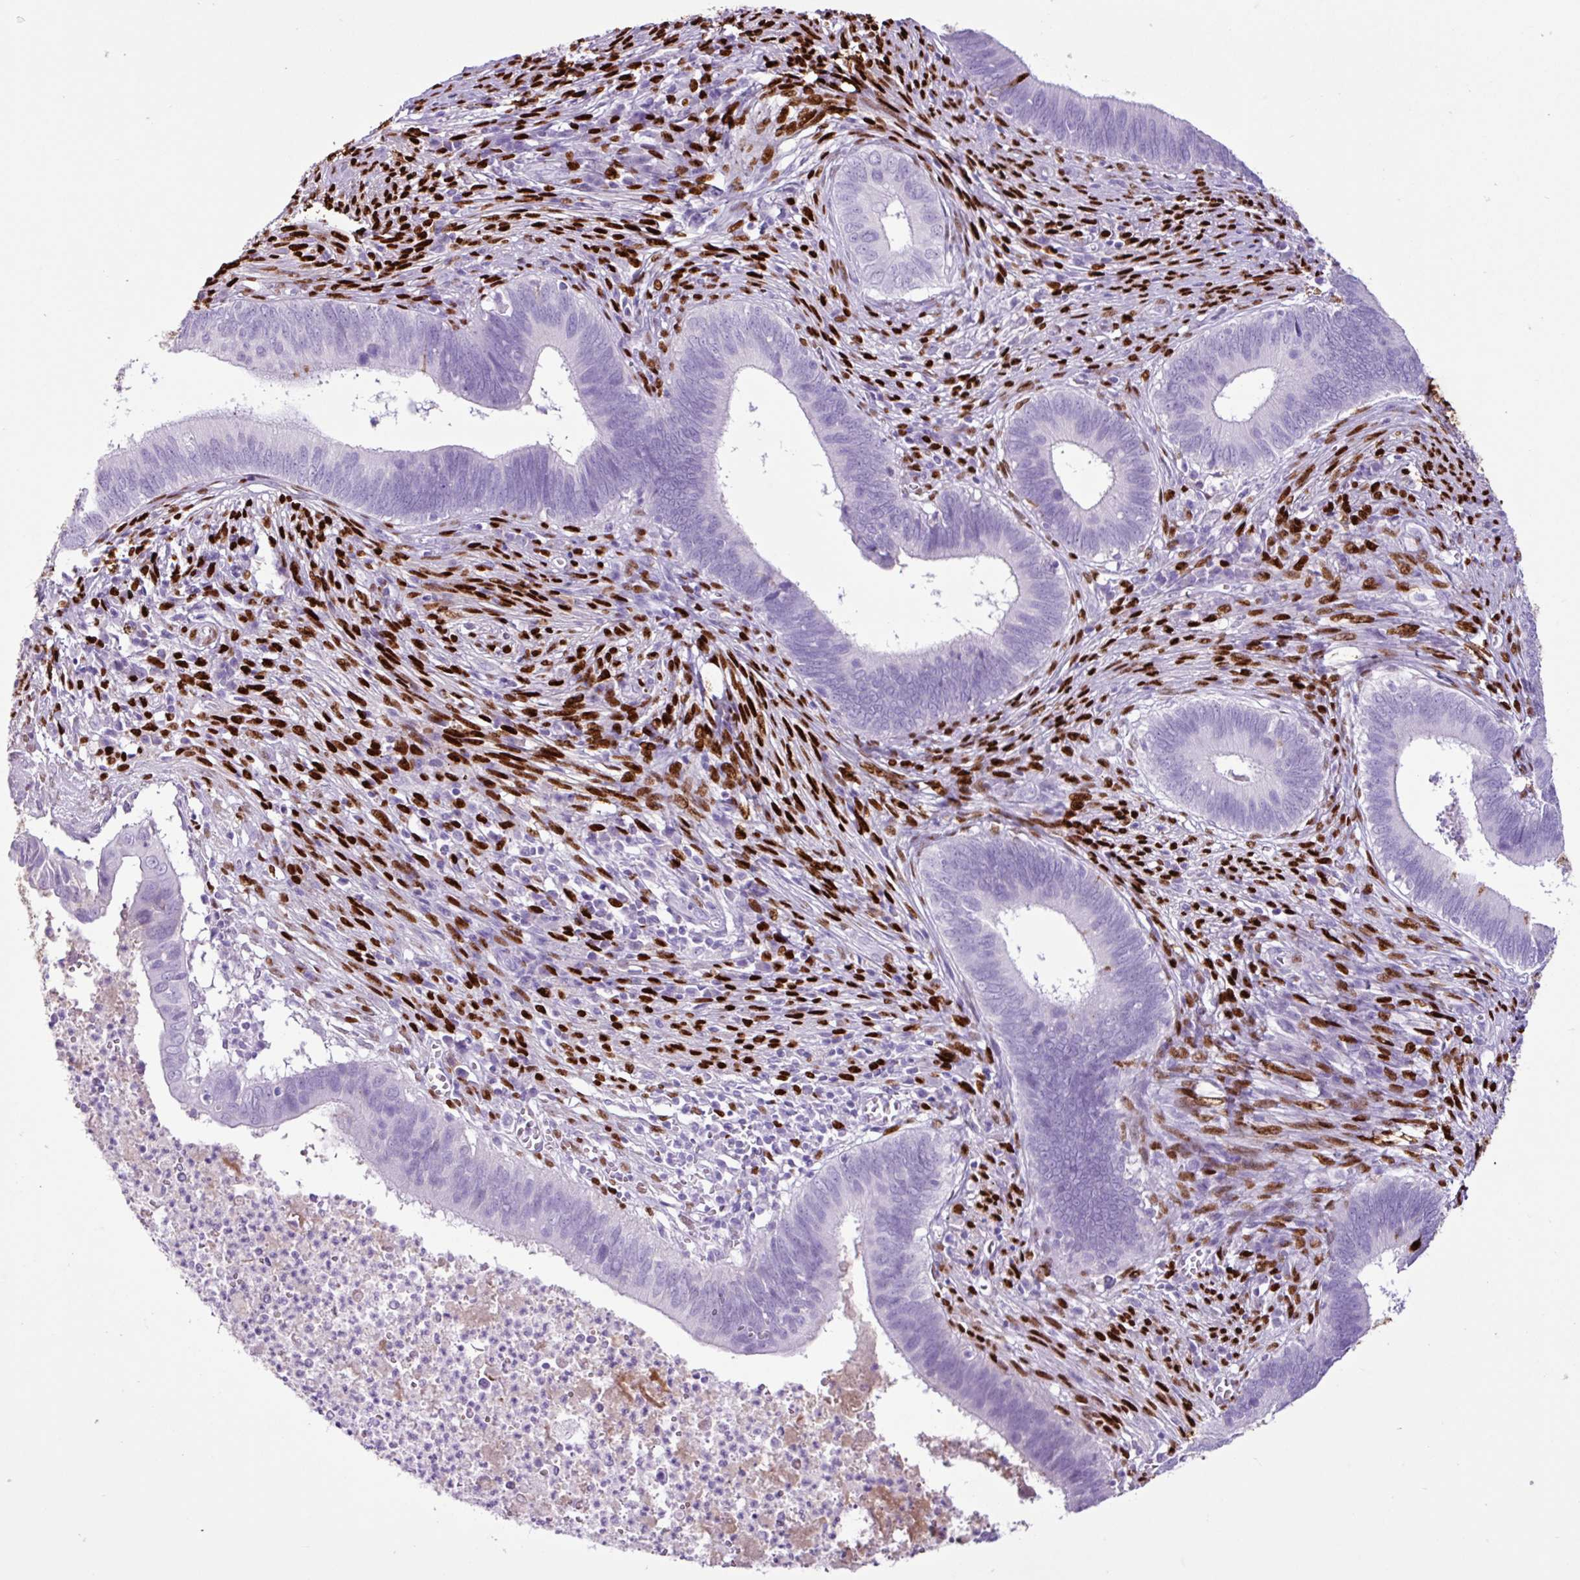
{"staining": {"intensity": "strong", "quantity": "<25%", "location": "cytoplasmic/membranous"}, "tissue": "cervical cancer", "cell_type": "Tumor cells", "image_type": "cancer", "snomed": [{"axis": "morphology", "description": "Adenocarcinoma, NOS"}, {"axis": "topography", "description": "Cervix"}], "caption": "The histopathology image demonstrates a brown stain indicating the presence of a protein in the cytoplasmic/membranous of tumor cells in cervical cancer.", "gene": "PGR", "patient": {"sex": "female", "age": 42}}